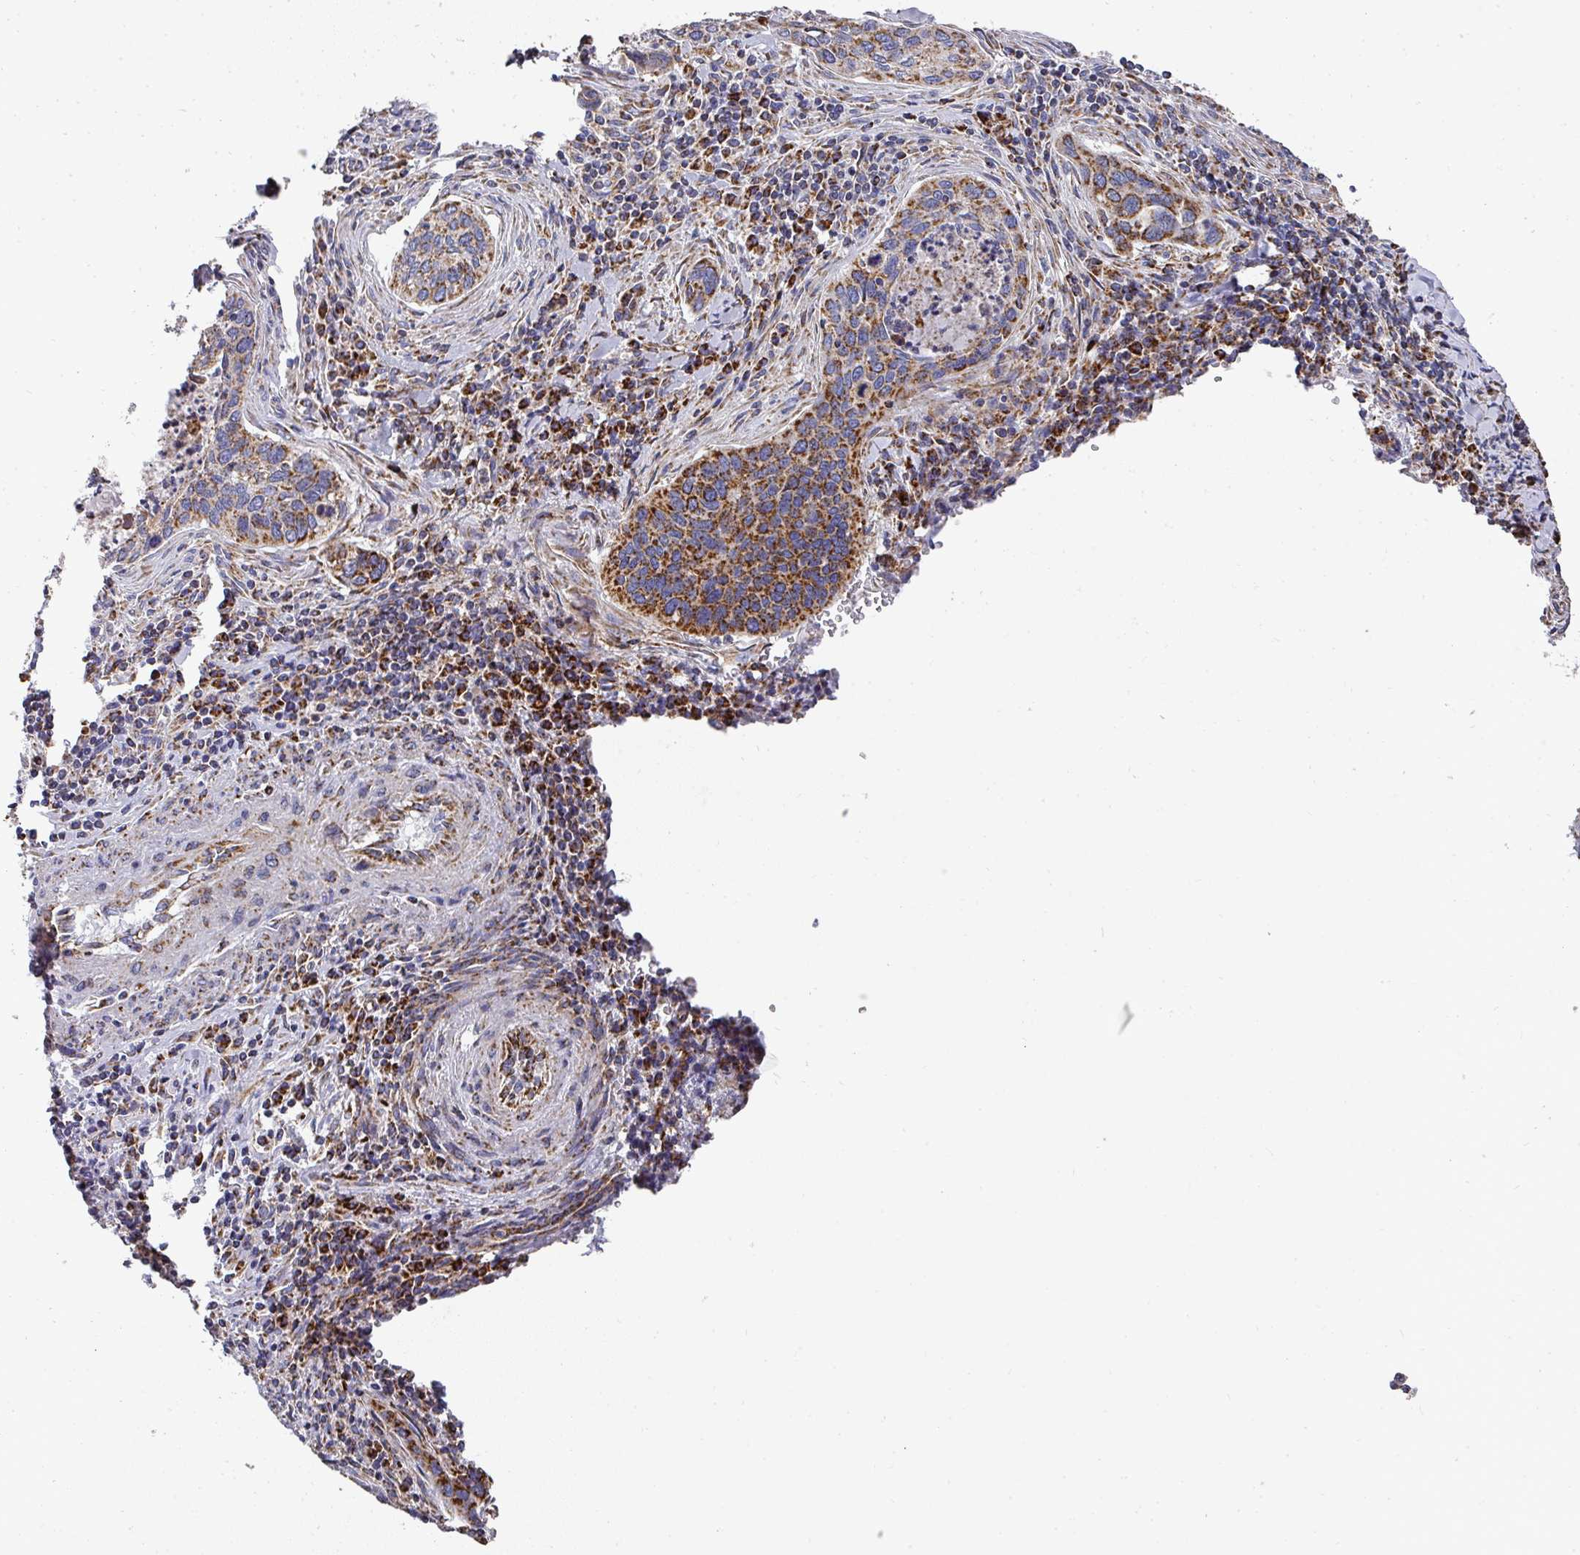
{"staining": {"intensity": "strong", "quantity": ">75%", "location": "cytoplasmic/membranous"}, "tissue": "cervical cancer", "cell_type": "Tumor cells", "image_type": "cancer", "snomed": [{"axis": "morphology", "description": "Squamous cell carcinoma, NOS"}, {"axis": "topography", "description": "Cervix"}], "caption": "This micrograph shows squamous cell carcinoma (cervical) stained with immunohistochemistry (IHC) to label a protein in brown. The cytoplasmic/membranous of tumor cells show strong positivity for the protein. Nuclei are counter-stained blue.", "gene": "UQCRFS1", "patient": {"sex": "female", "age": 53}}